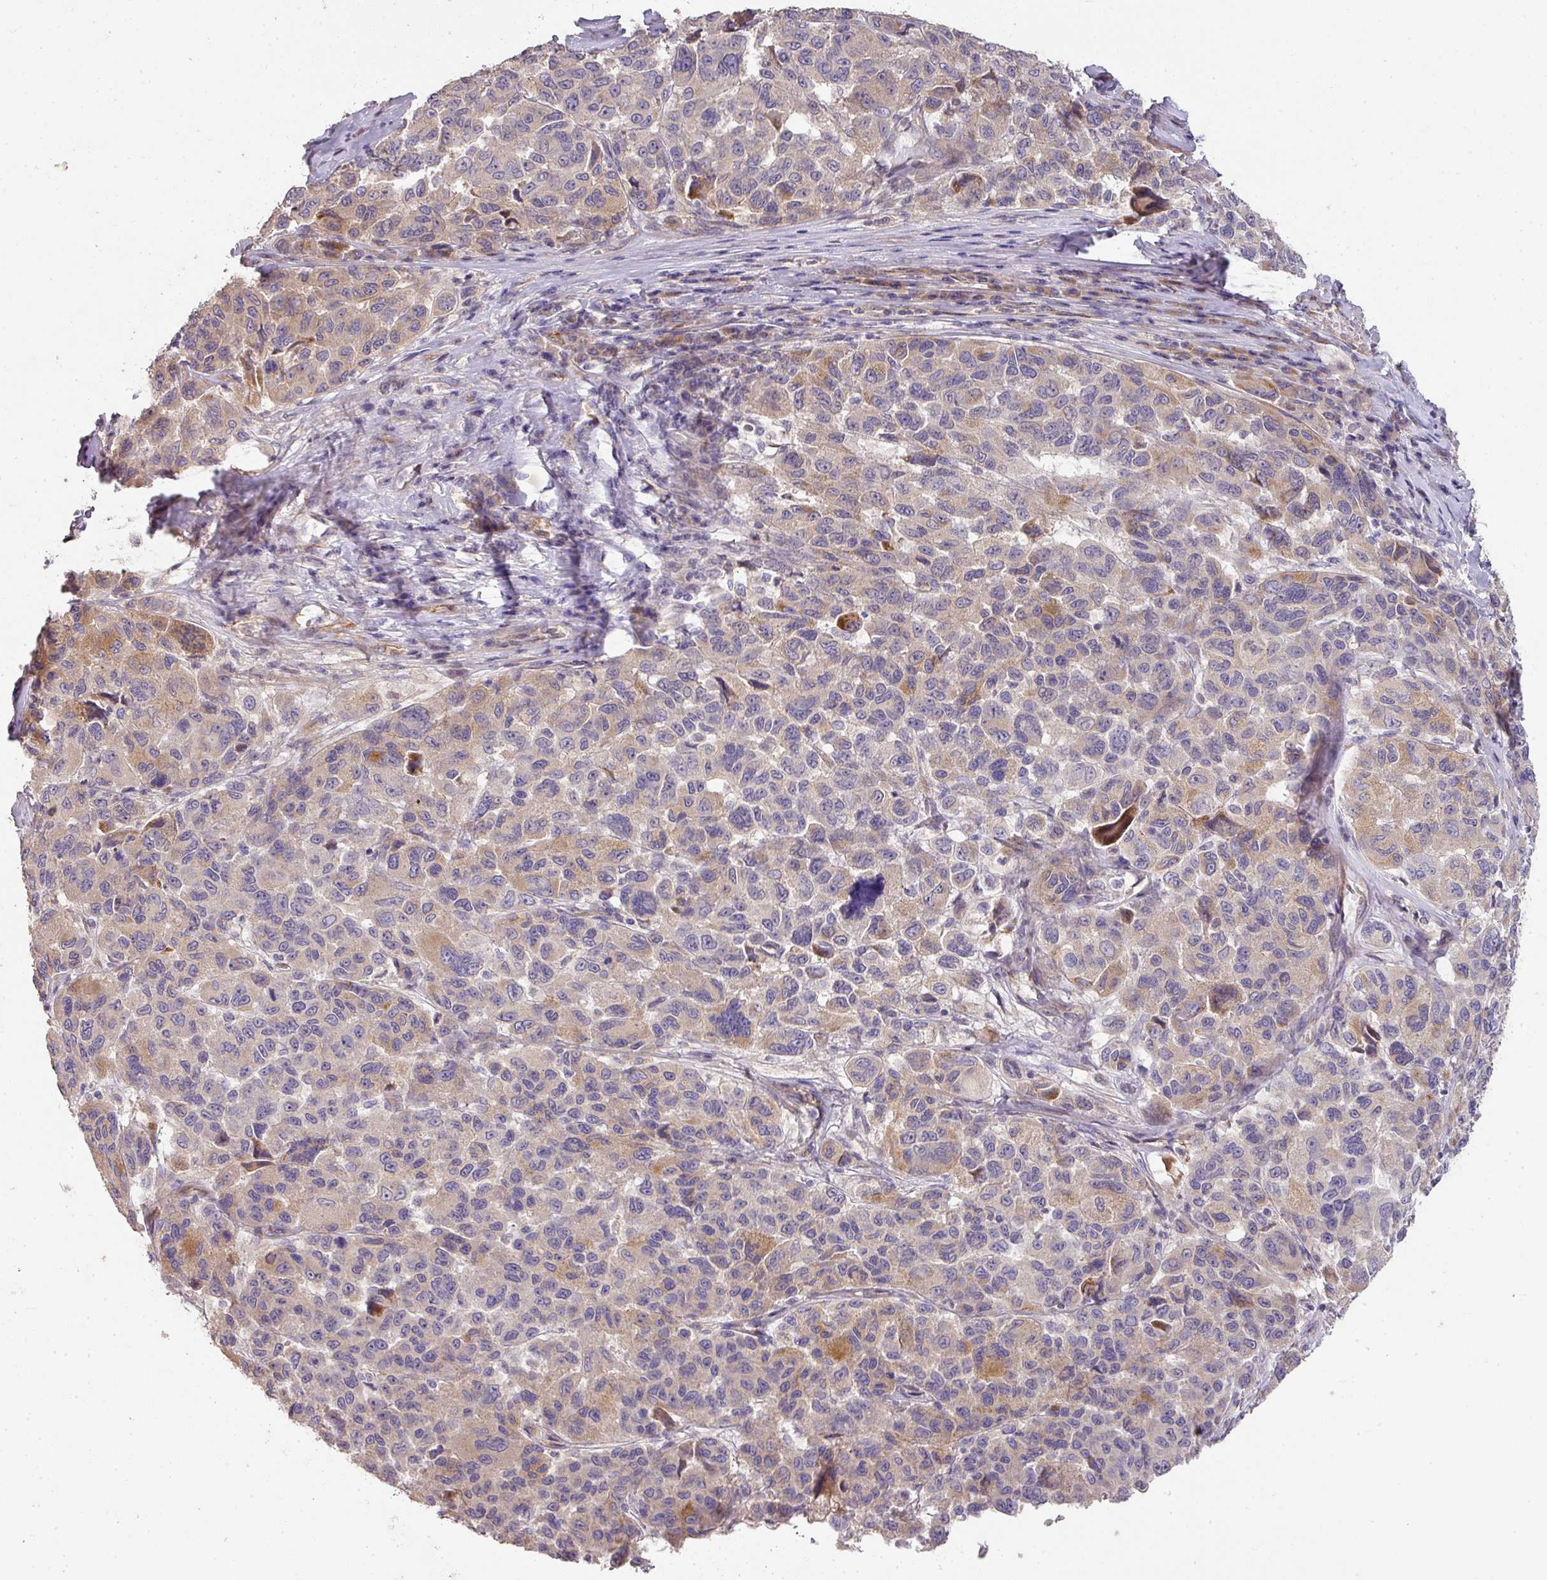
{"staining": {"intensity": "moderate", "quantity": "<25%", "location": "cytoplasmic/membranous"}, "tissue": "melanoma", "cell_type": "Tumor cells", "image_type": "cancer", "snomed": [{"axis": "morphology", "description": "Malignant melanoma, NOS"}, {"axis": "topography", "description": "Skin"}], "caption": "A low amount of moderate cytoplasmic/membranous staining is seen in about <25% of tumor cells in malignant melanoma tissue.", "gene": "PCDH1", "patient": {"sex": "female", "age": 66}}